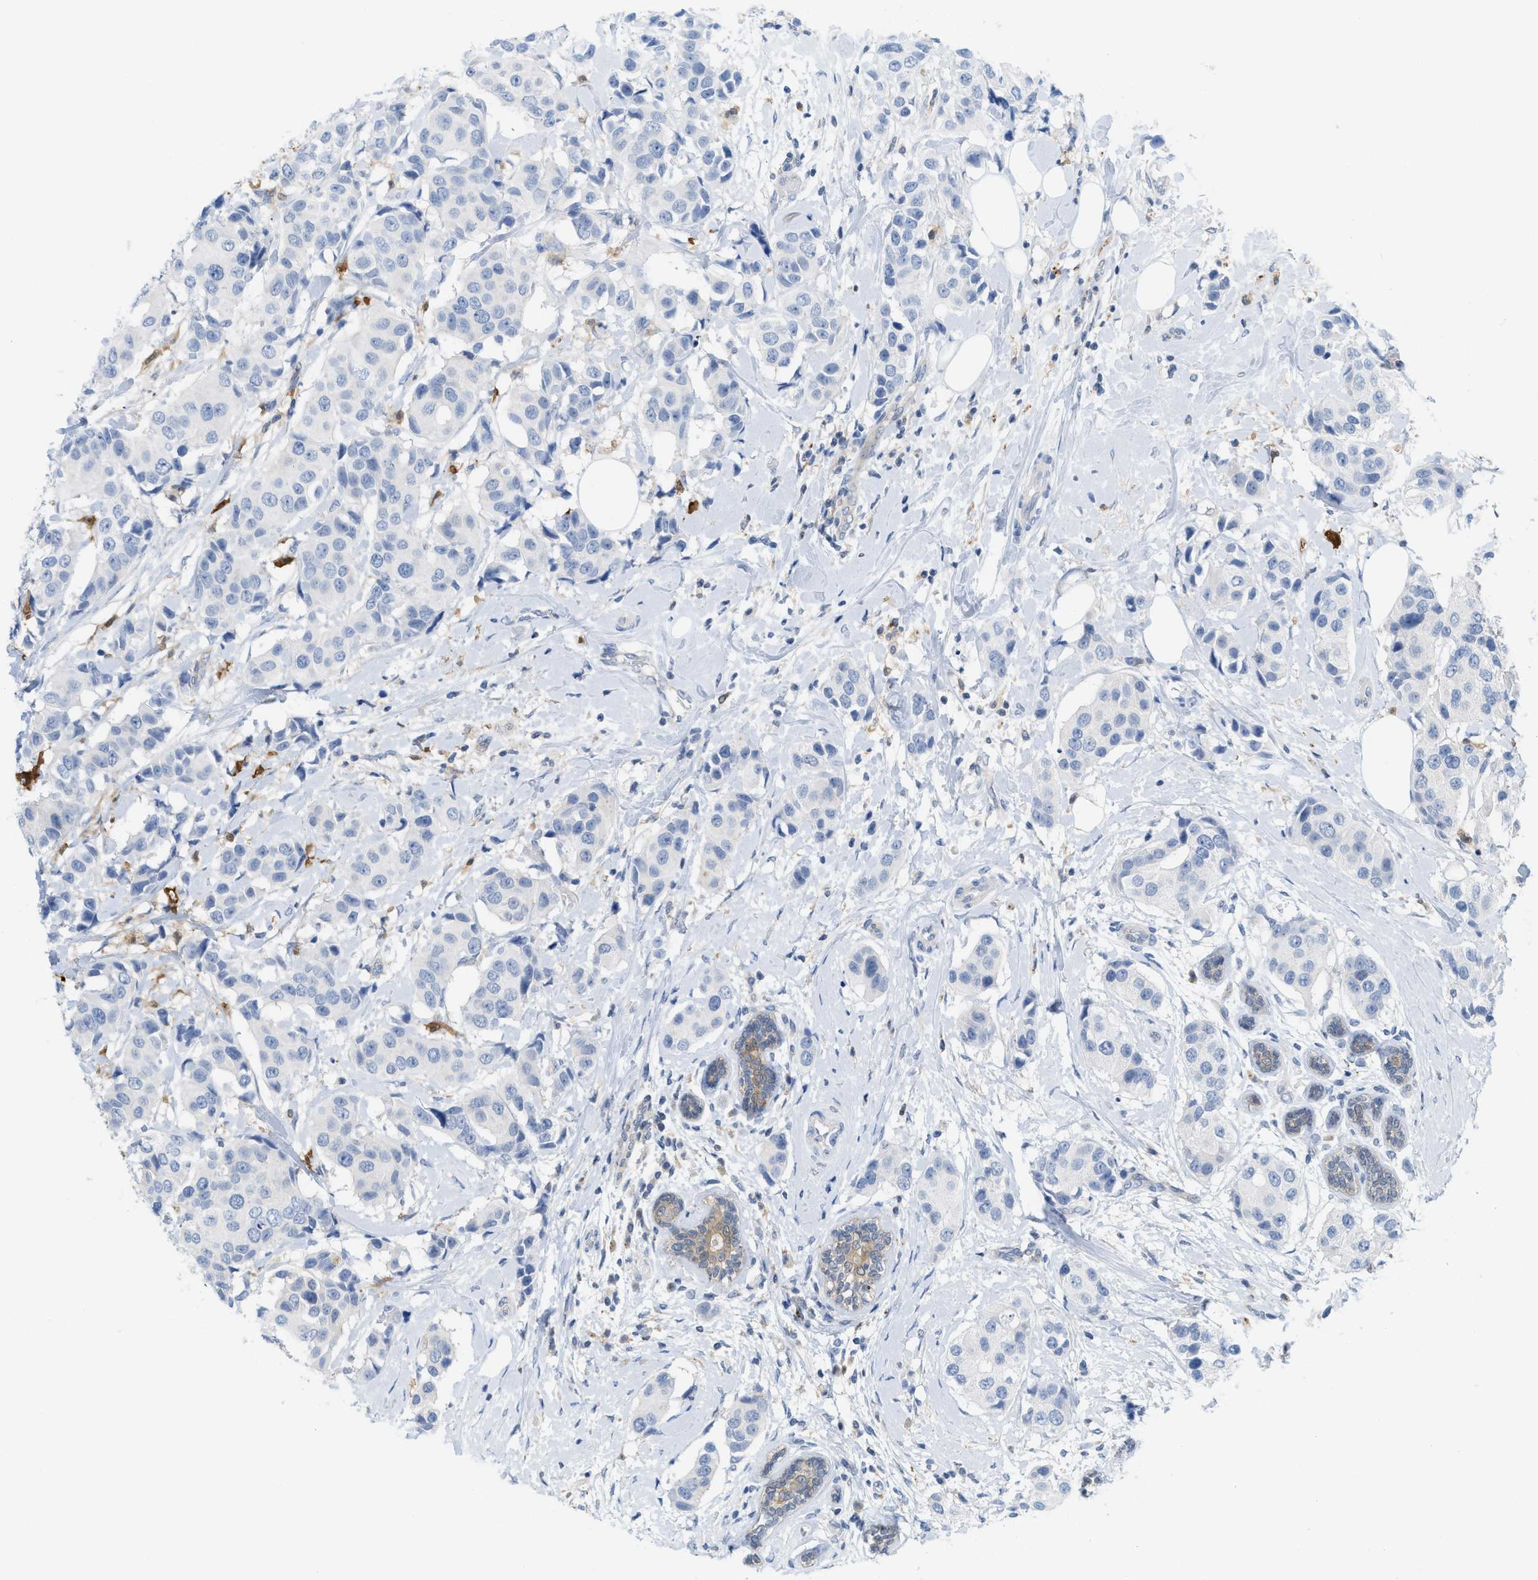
{"staining": {"intensity": "negative", "quantity": "none", "location": "none"}, "tissue": "breast cancer", "cell_type": "Tumor cells", "image_type": "cancer", "snomed": [{"axis": "morphology", "description": "Normal tissue, NOS"}, {"axis": "morphology", "description": "Duct carcinoma"}, {"axis": "topography", "description": "Breast"}], "caption": "Tumor cells are negative for protein expression in human infiltrating ductal carcinoma (breast).", "gene": "CSTB", "patient": {"sex": "female", "age": 39}}